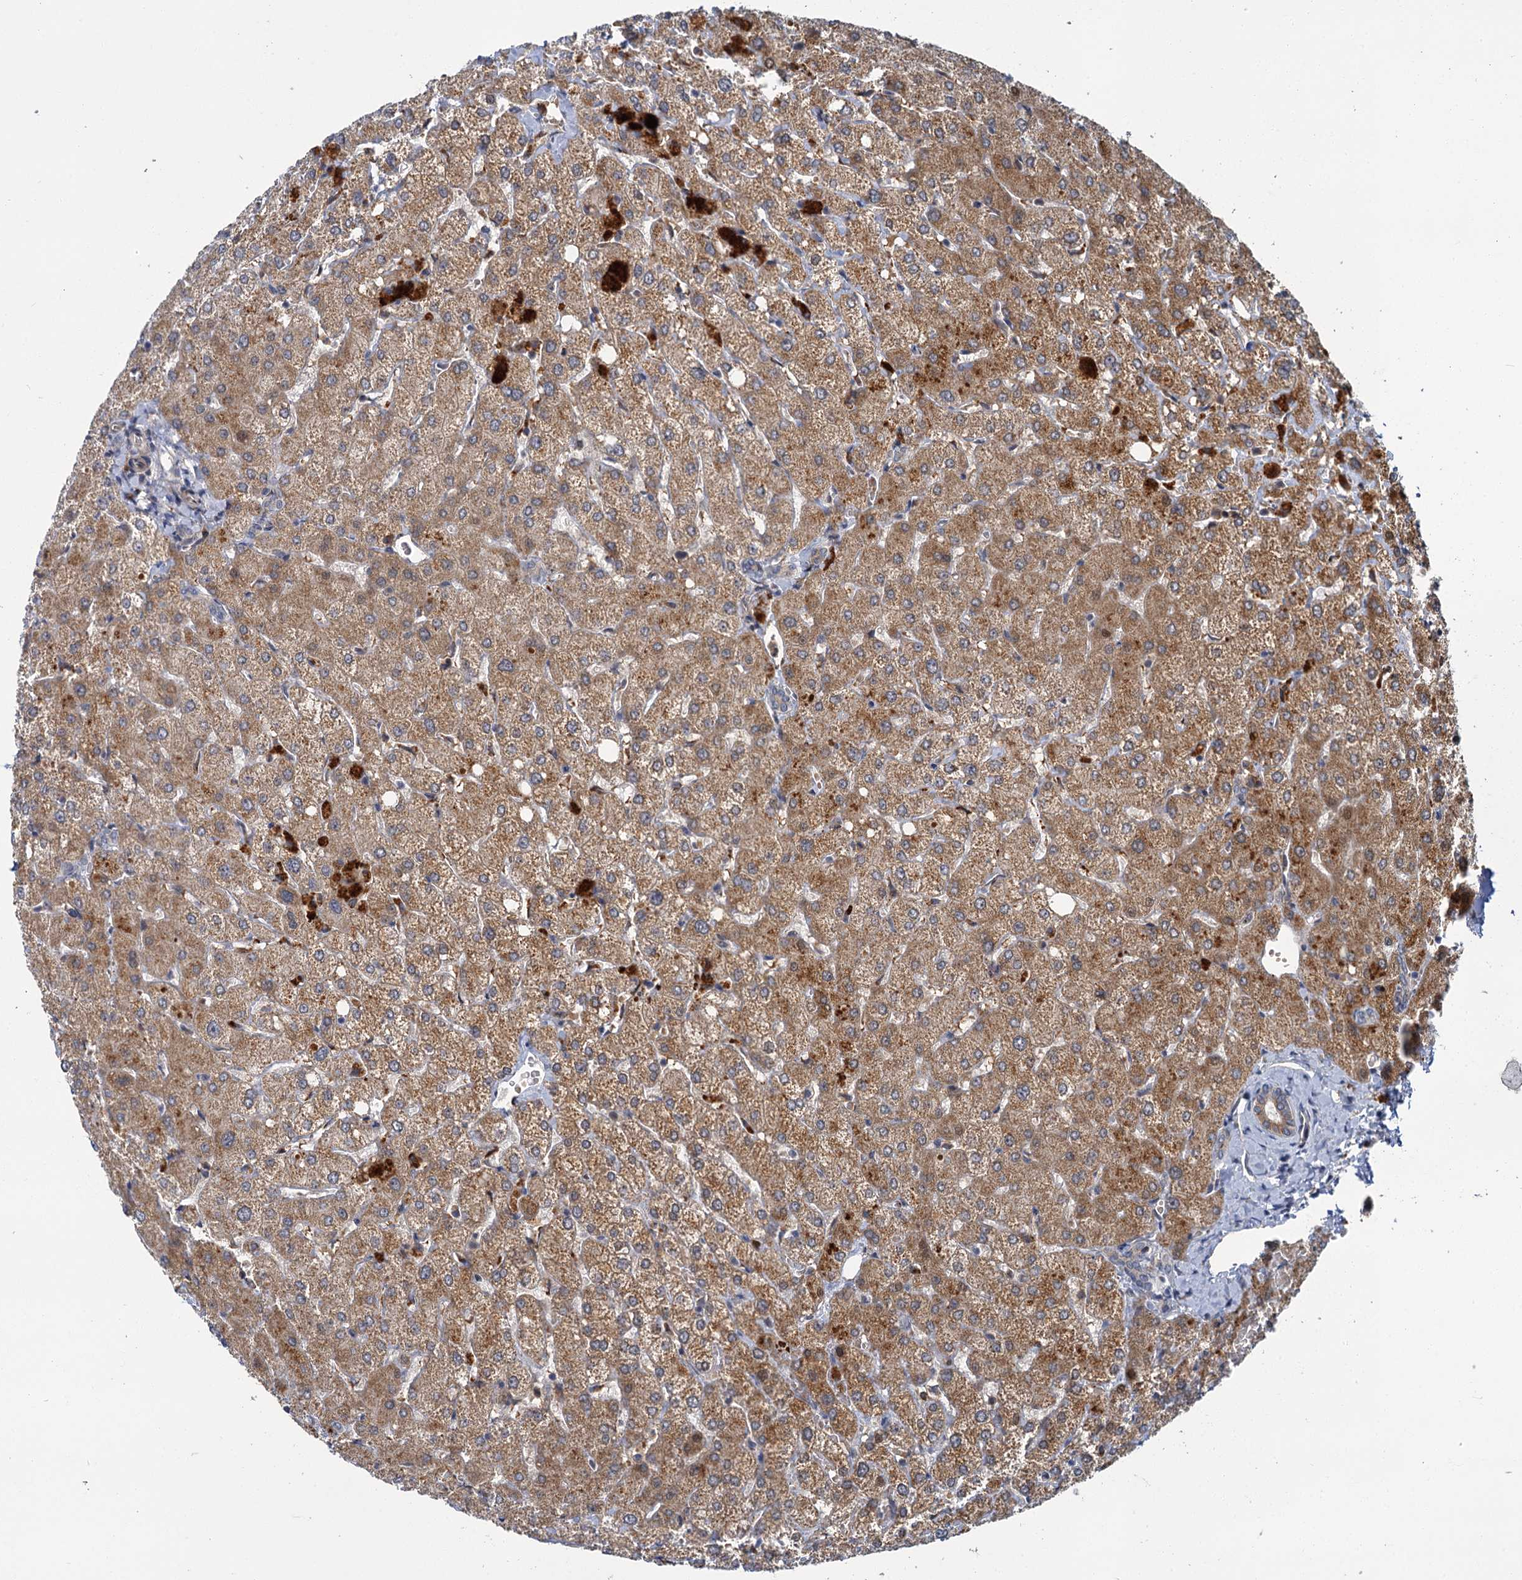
{"staining": {"intensity": "moderate", "quantity": "25%-75%", "location": "cytoplasmic/membranous"}, "tissue": "liver", "cell_type": "Cholangiocytes", "image_type": "normal", "snomed": [{"axis": "morphology", "description": "Normal tissue, NOS"}, {"axis": "topography", "description": "Liver"}], "caption": "Cholangiocytes reveal medium levels of moderate cytoplasmic/membranous staining in about 25%-75% of cells in benign human liver.", "gene": "APBA2", "patient": {"sex": "female", "age": 54}}